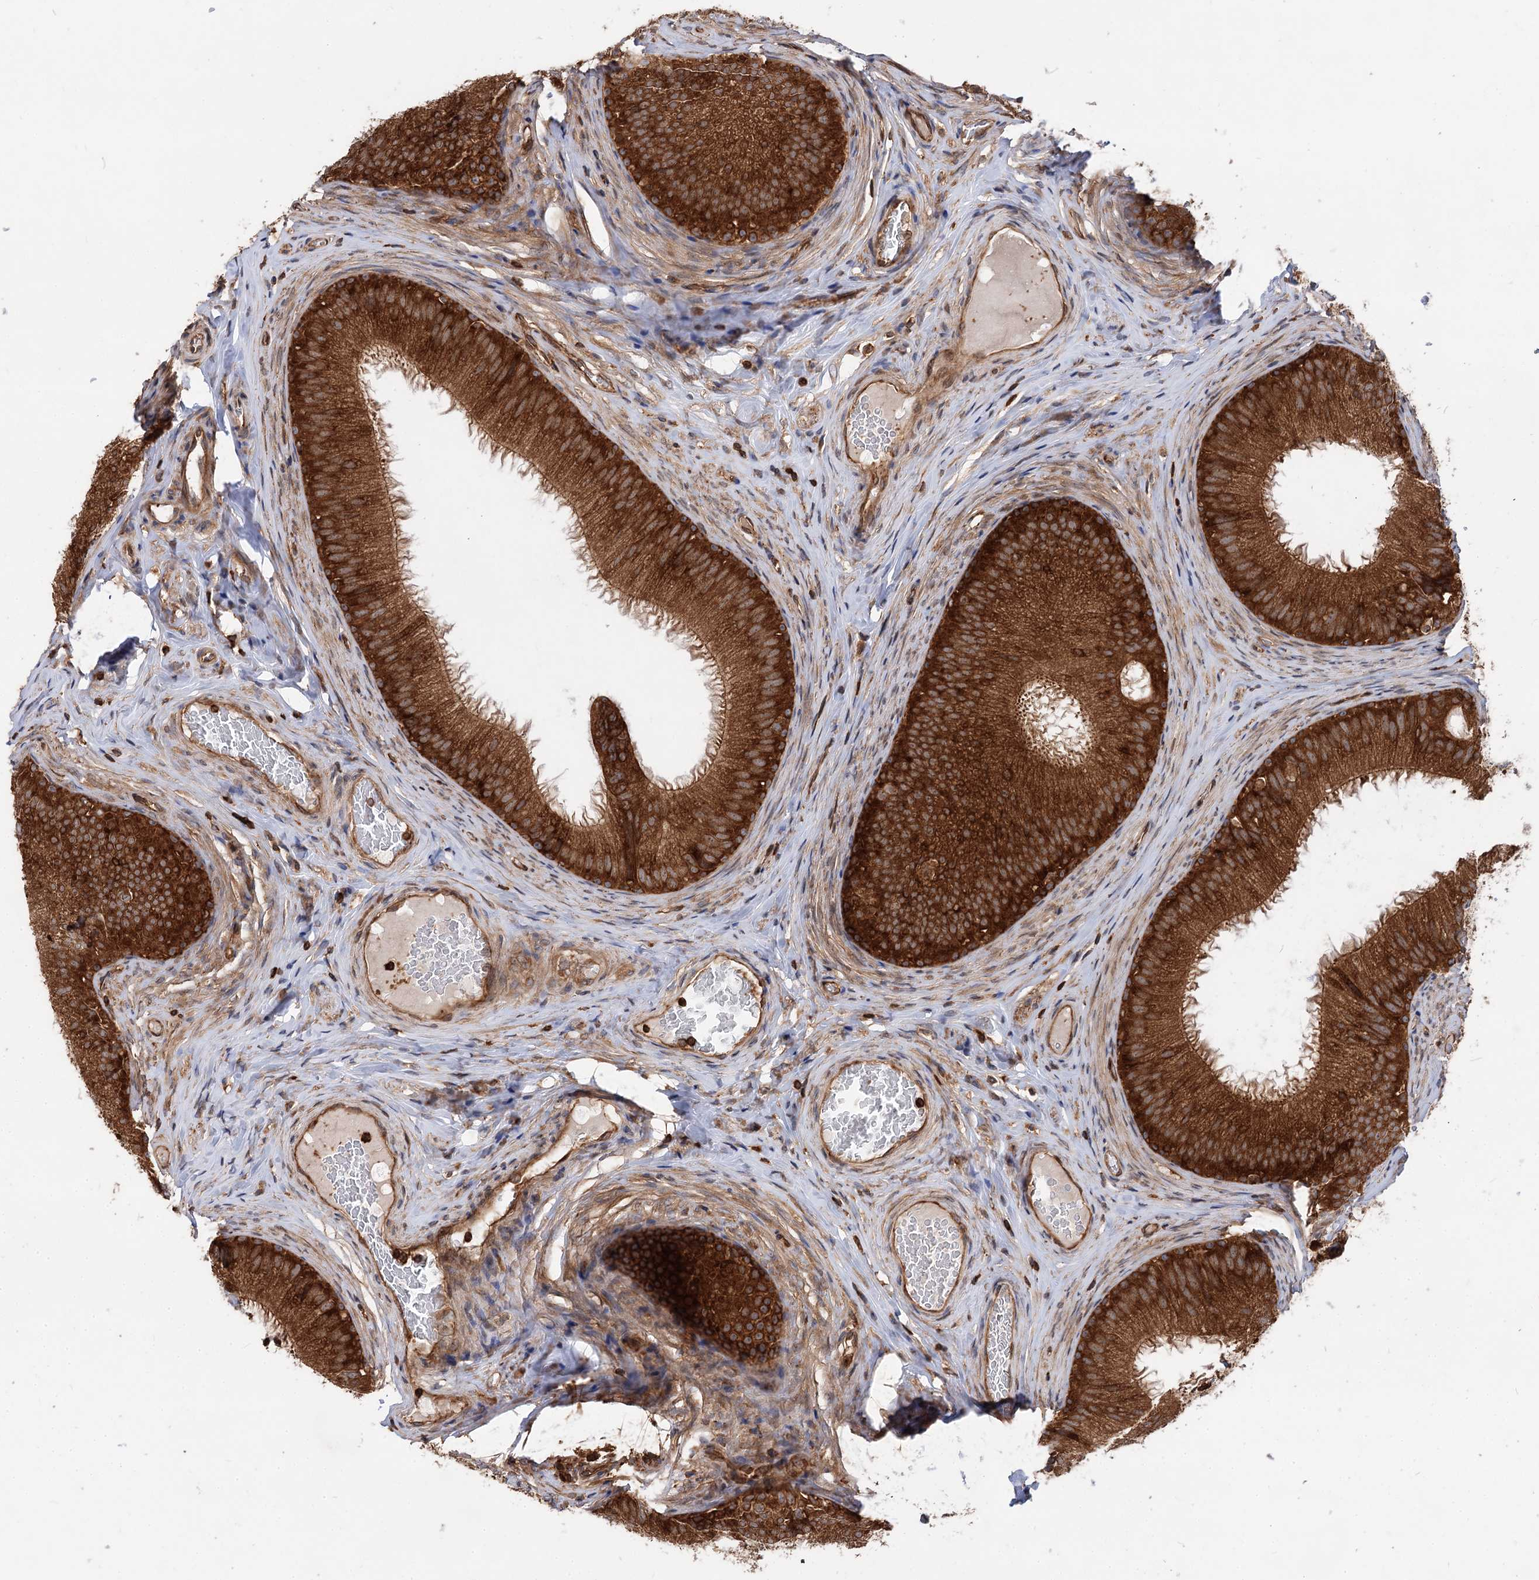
{"staining": {"intensity": "strong", "quantity": ">75%", "location": "cytoplasmic/membranous"}, "tissue": "epididymis", "cell_type": "Glandular cells", "image_type": "normal", "snomed": [{"axis": "morphology", "description": "Normal tissue, NOS"}, {"axis": "topography", "description": "Epididymis"}], "caption": "Immunohistochemical staining of benign human epididymis demonstrates strong cytoplasmic/membranous protein expression in about >75% of glandular cells.", "gene": "PACS1", "patient": {"sex": "male", "age": 34}}